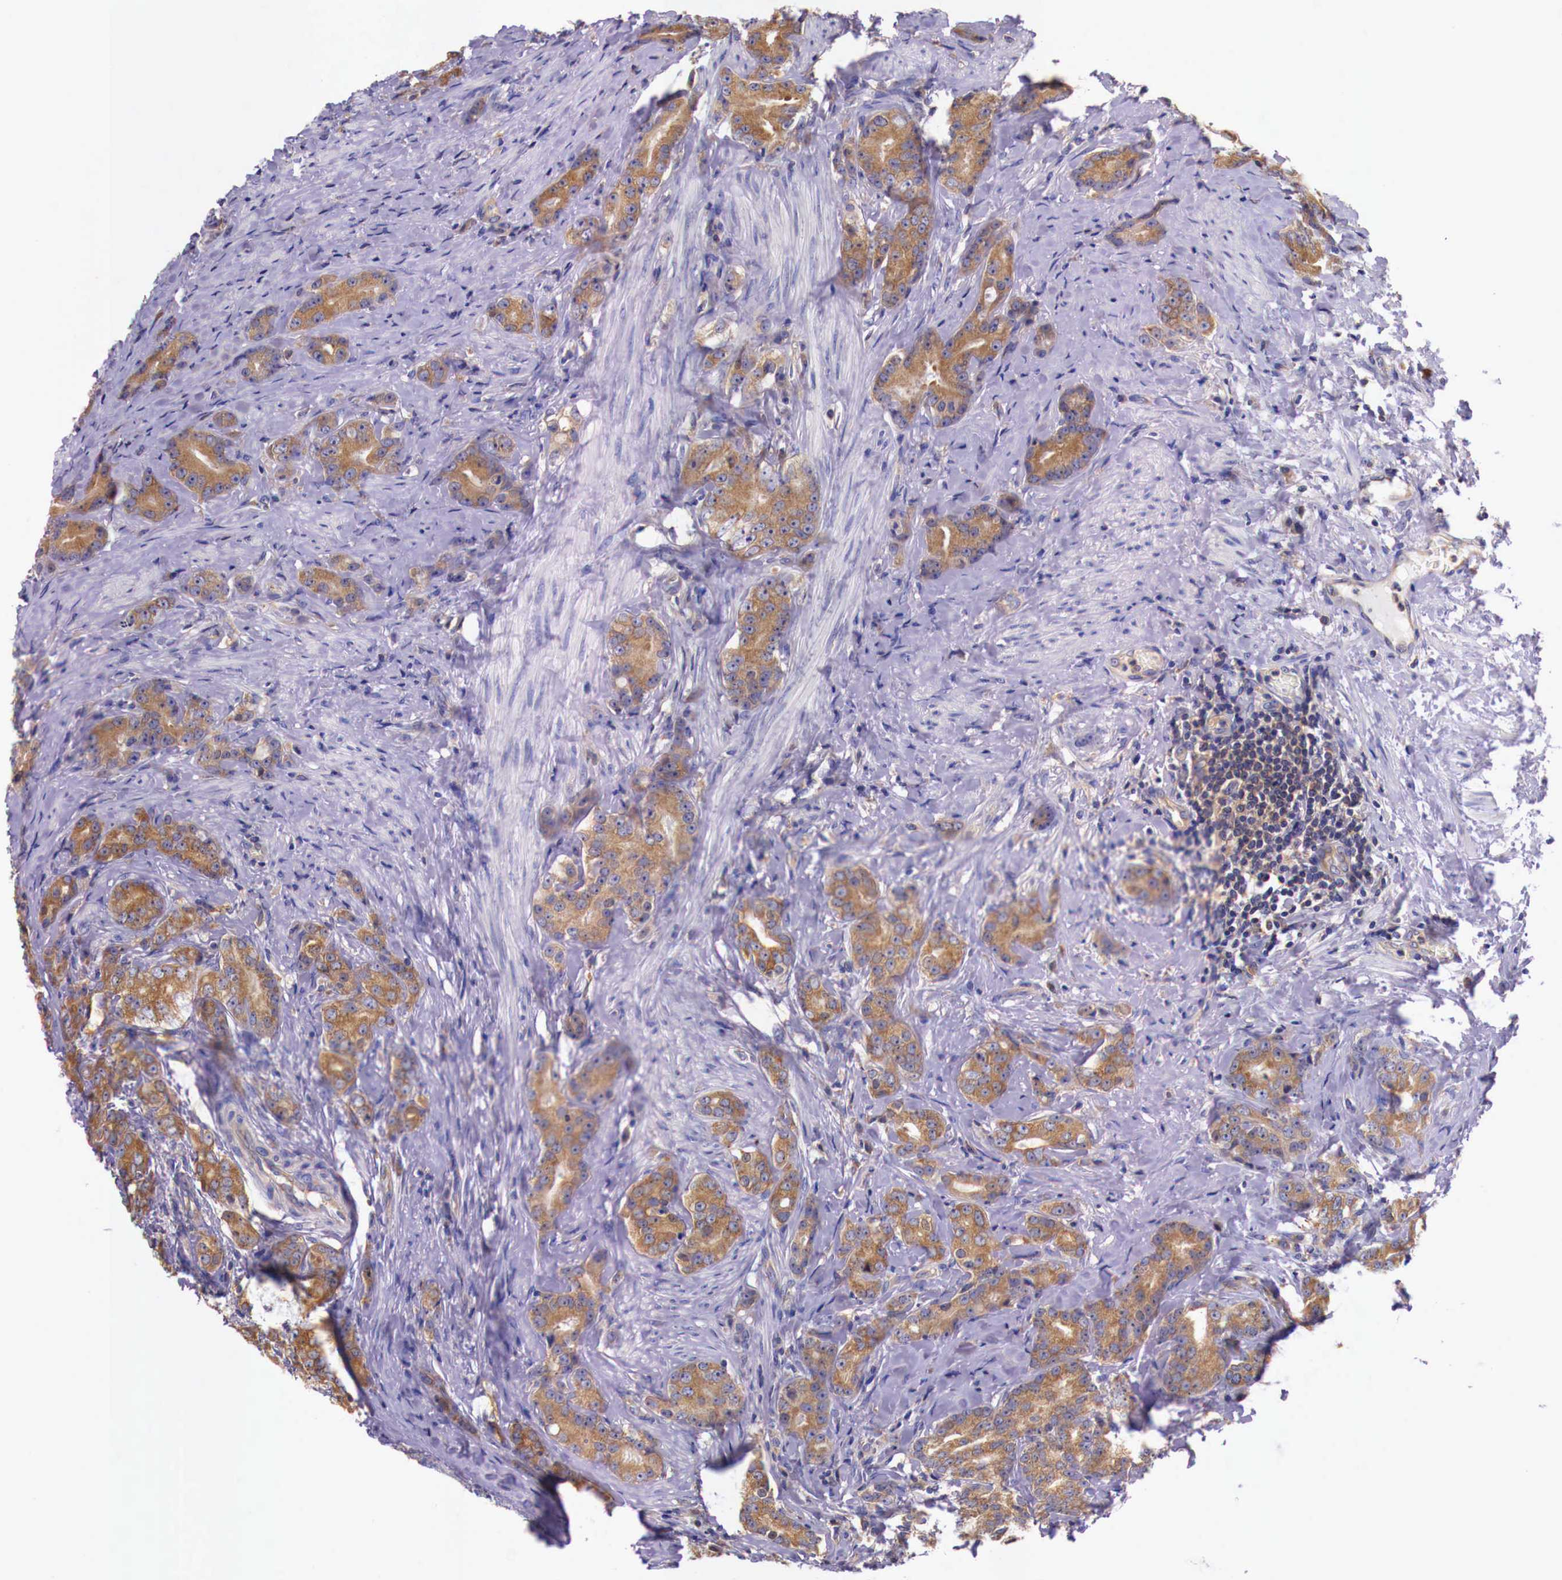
{"staining": {"intensity": "moderate", "quantity": ">75%", "location": "cytoplasmic/membranous"}, "tissue": "prostate cancer", "cell_type": "Tumor cells", "image_type": "cancer", "snomed": [{"axis": "morphology", "description": "Adenocarcinoma, Medium grade"}, {"axis": "topography", "description": "Prostate"}], "caption": "The immunohistochemical stain highlights moderate cytoplasmic/membranous expression in tumor cells of adenocarcinoma (medium-grade) (prostate) tissue.", "gene": "GRIPAP1", "patient": {"sex": "male", "age": 59}}